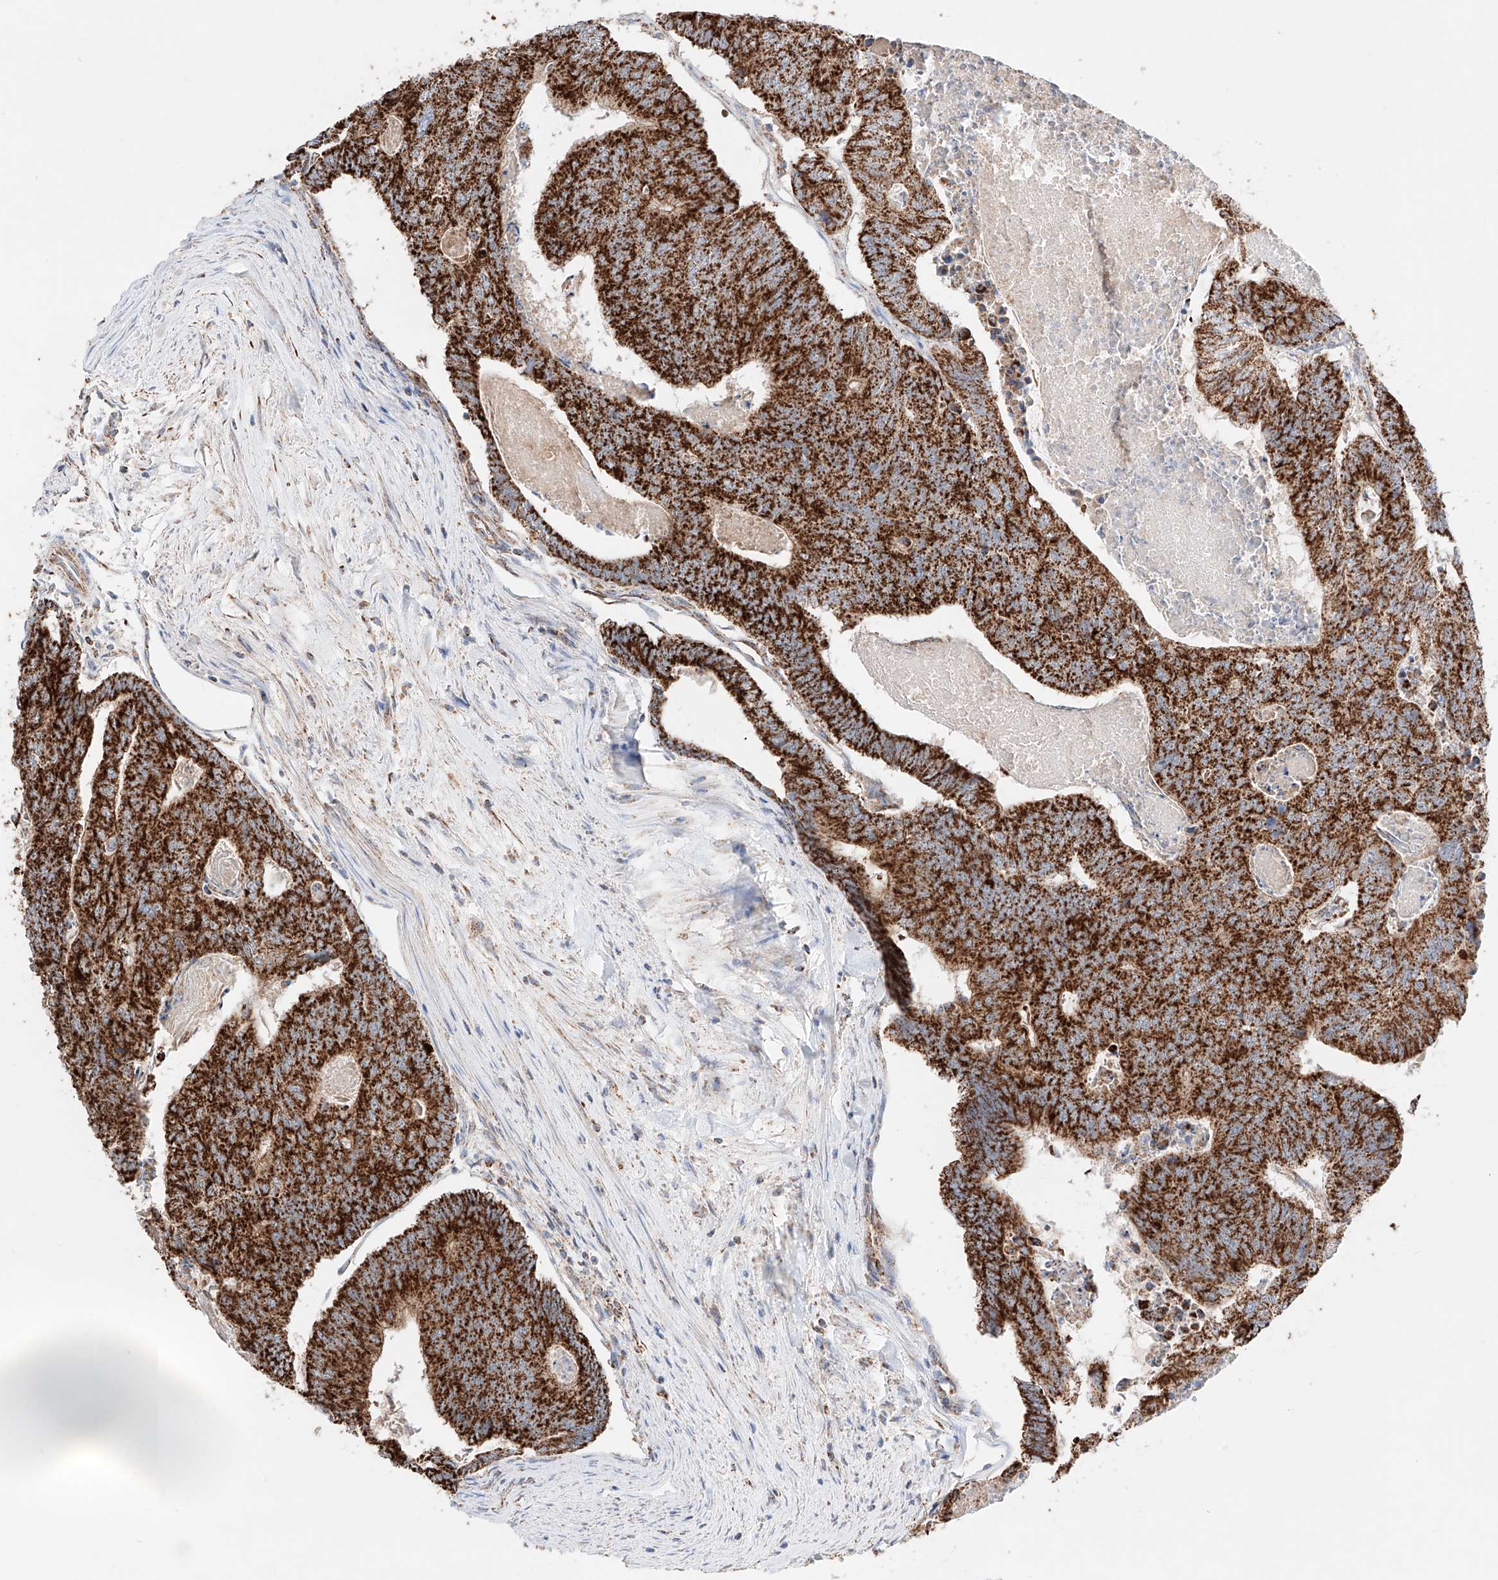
{"staining": {"intensity": "strong", "quantity": ">75%", "location": "cytoplasmic/membranous"}, "tissue": "colorectal cancer", "cell_type": "Tumor cells", "image_type": "cancer", "snomed": [{"axis": "morphology", "description": "Adenocarcinoma, NOS"}, {"axis": "topography", "description": "Colon"}], "caption": "Brown immunohistochemical staining in human colorectal adenocarcinoma exhibits strong cytoplasmic/membranous expression in about >75% of tumor cells.", "gene": "KTI12", "patient": {"sex": "female", "age": 67}}